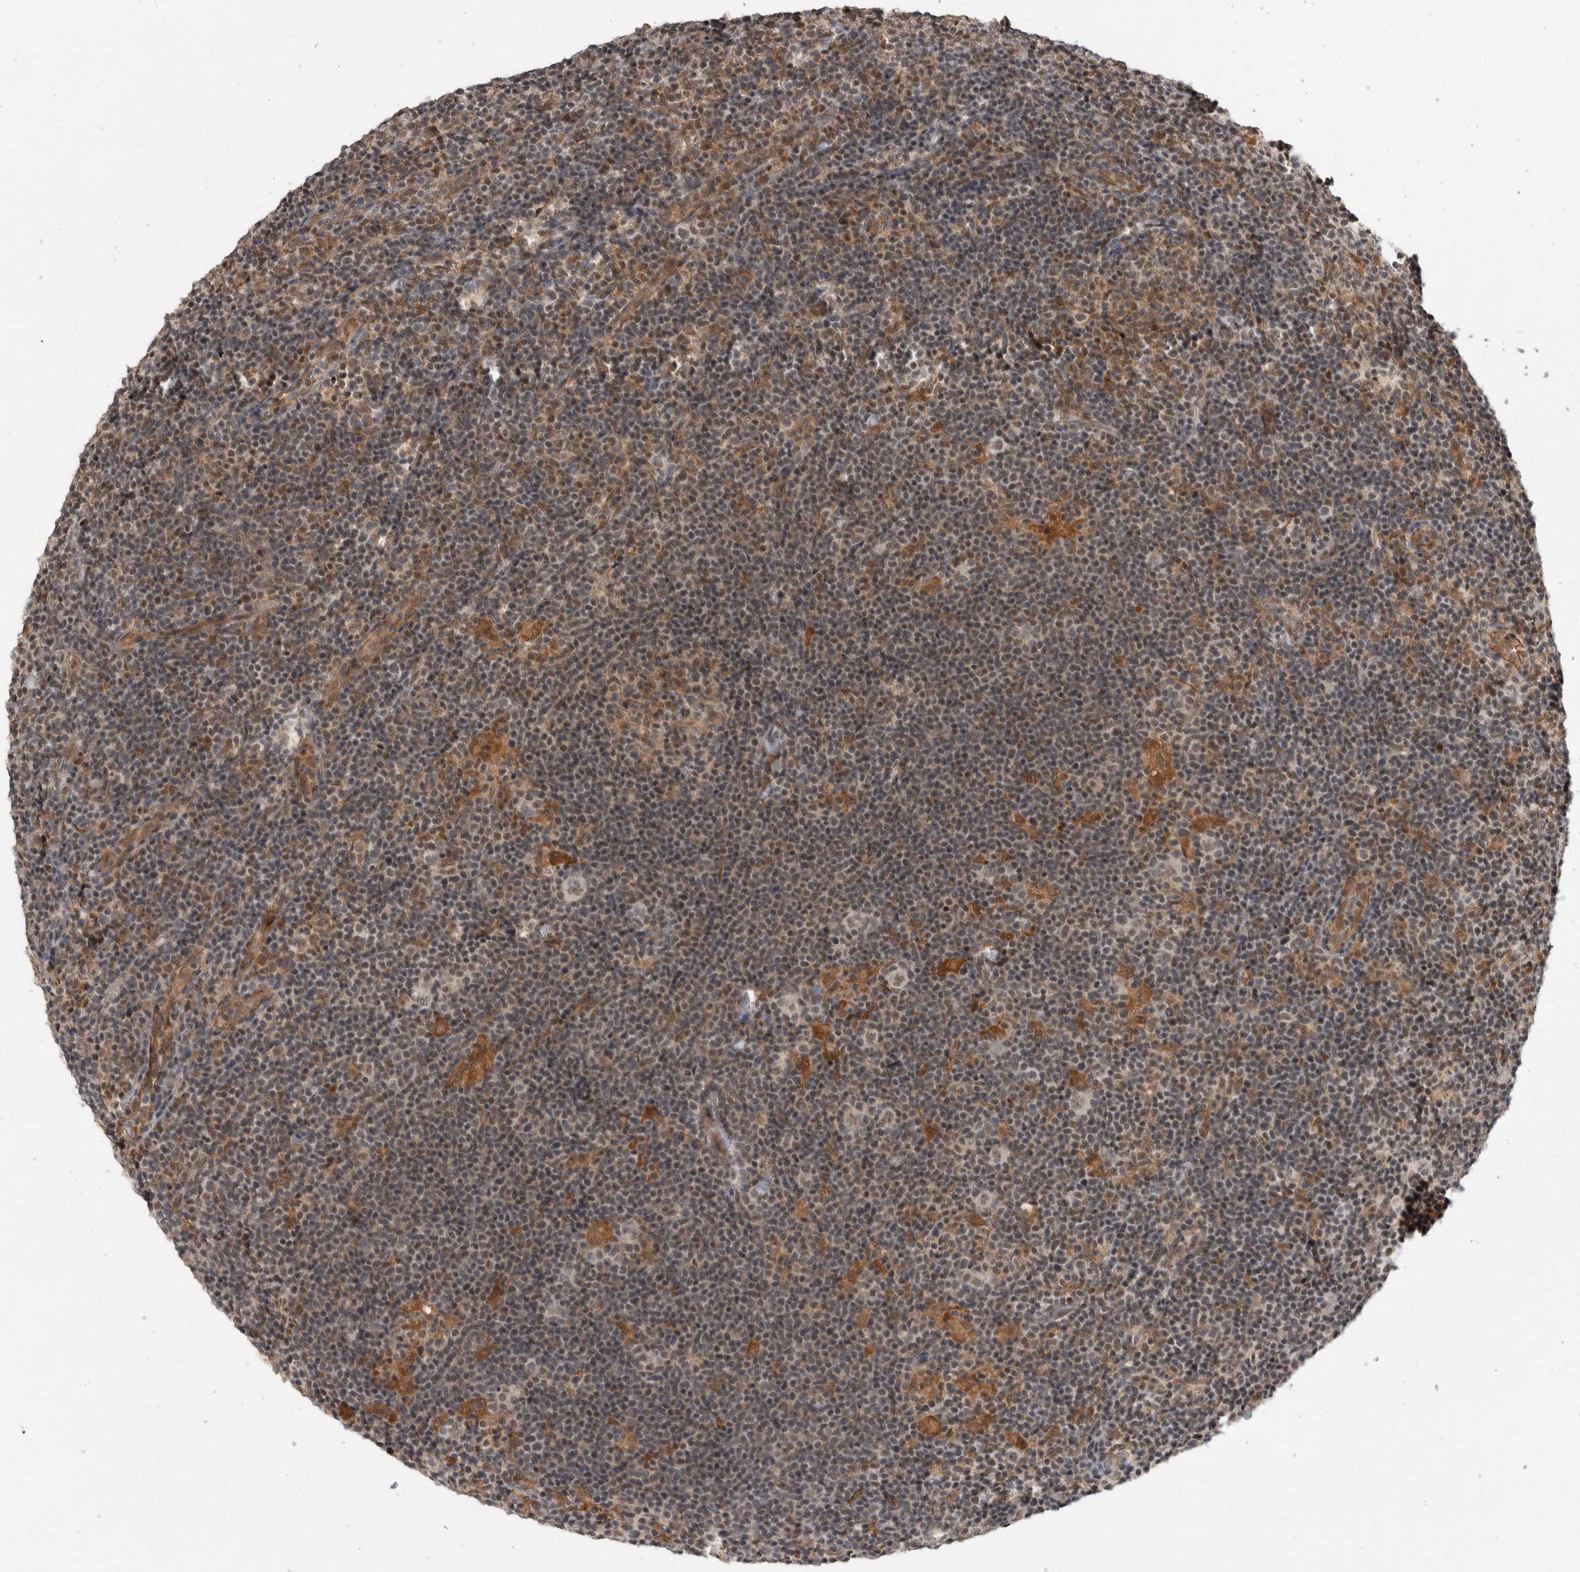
{"staining": {"intensity": "weak", "quantity": "<25%", "location": "nuclear"}, "tissue": "lymphoma", "cell_type": "Tumor cells", "image_type": "cancer", "snomed": [{"axis": "morphology", "description": "Hodgkin's disease, NOS"}, {"axis": "topography", "description": "Lymph node"}], "caption": "Hodgkin's disease was stained to show a protein in brown. There is no significant staining in tumor cells. (IHC, brightfield microscopy, high magnification).", "gene": "PRDM4", "patient": {"sex": "female", "age": 57}}